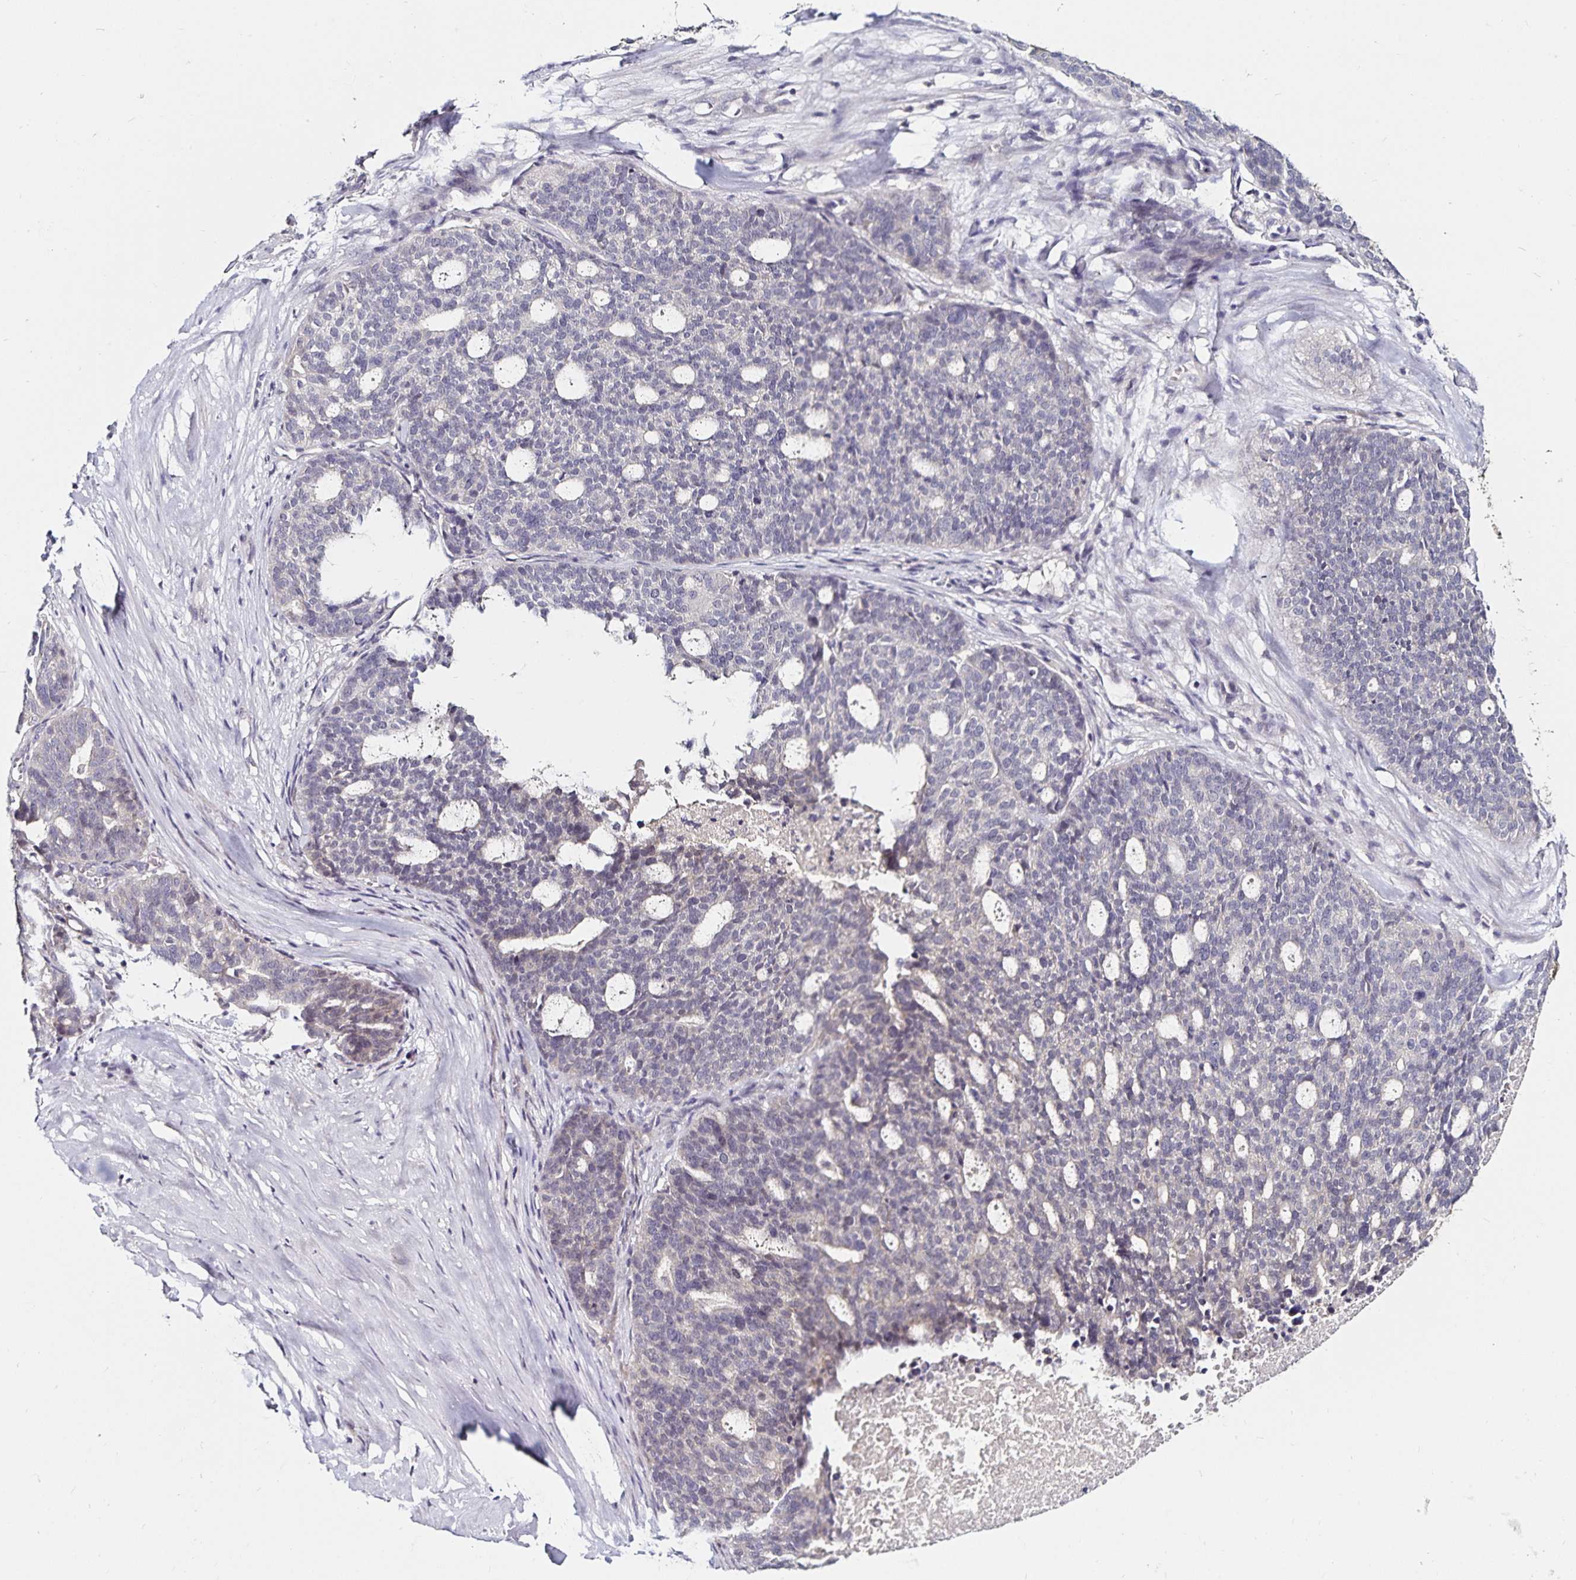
{"staining": {"intensity": "negative", "quantity": "none", "location": "none"}, "tissue": "ovarian cancer", "cell_type": "Tumor cells", "image_type": "cancer", "snomed": [{"axis": "morphology", "description": "Cystadenocarcinoma, serous, NOS"}, {"axis": "topography", "description": "Ovary"}], "caption": "High power microscopy image of an immunohistochemistry histopathology image of serous cystadenocarcinoma (ovarian), revealing no significant expression in tumor cells. (DAB immunohistochemistry (IHC) with hematoxylin counter stain).", "gene": "ACSL5", "patient": {"sex": "female", "age": 59}}